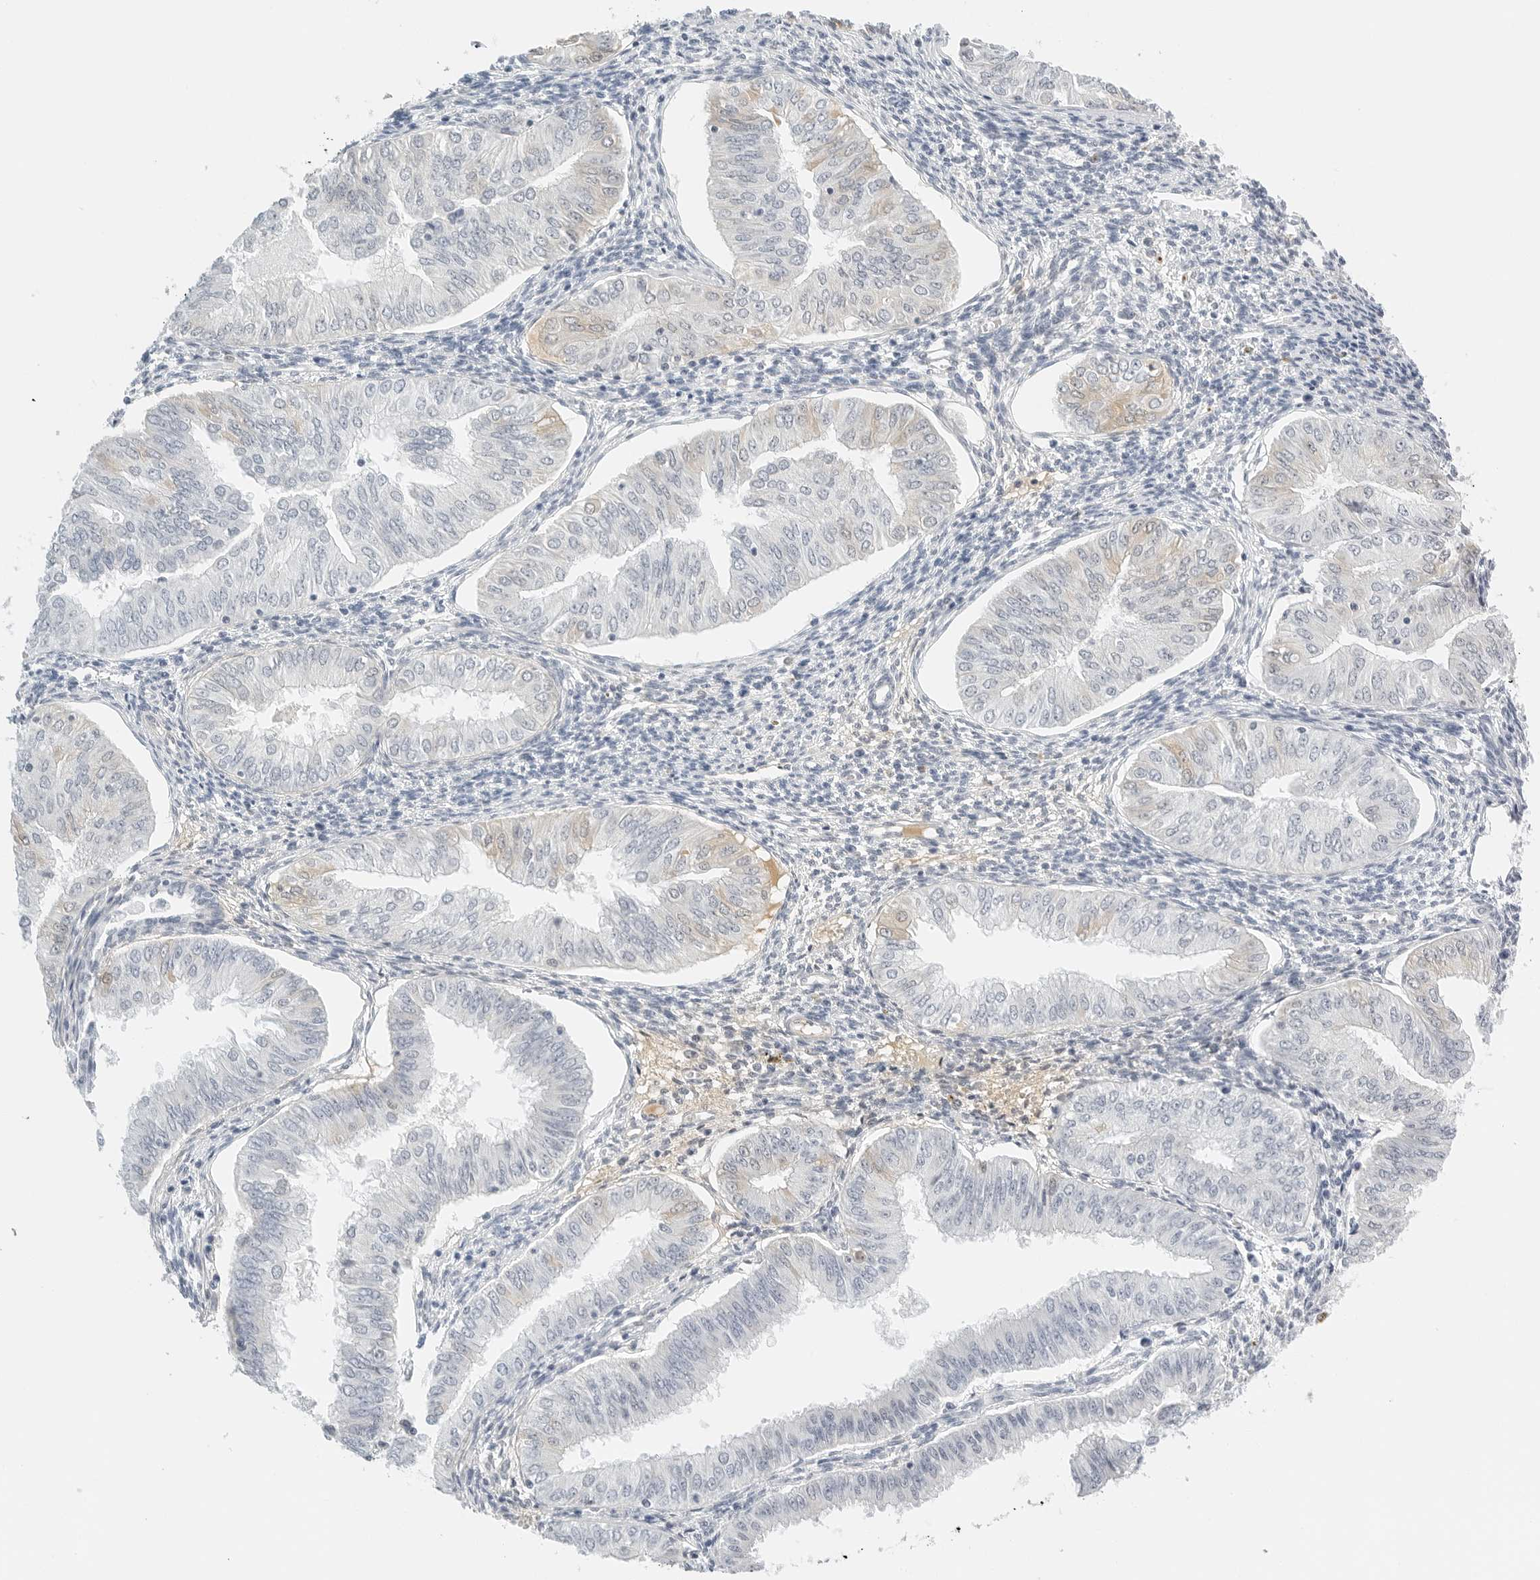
{"staining": {"intensity": "negative", "quantity": "none", "location": "none"}, "tissue": "endometrial cancer", "cell_type": "Tumor cells", "image_type": "cancer", "snomed": [{"axis": "morphology", "description": "Normal tissue, NOS"}, {"axis": "morphology", "description": "Adenocarcinoma, NOS"}, {"axis": "topography", "description": "Endometrium"}], "caption": "This photomicrograph is of endometrial cancer (adenocarcinoma) stained with immunohistochemistry (IHC) to label a protein in brown with the nuclei are counter-stained blue. There is no expression in tumor cells.", "gene": "PKDCC", "patient": {"sex": "female", "age": 53}}